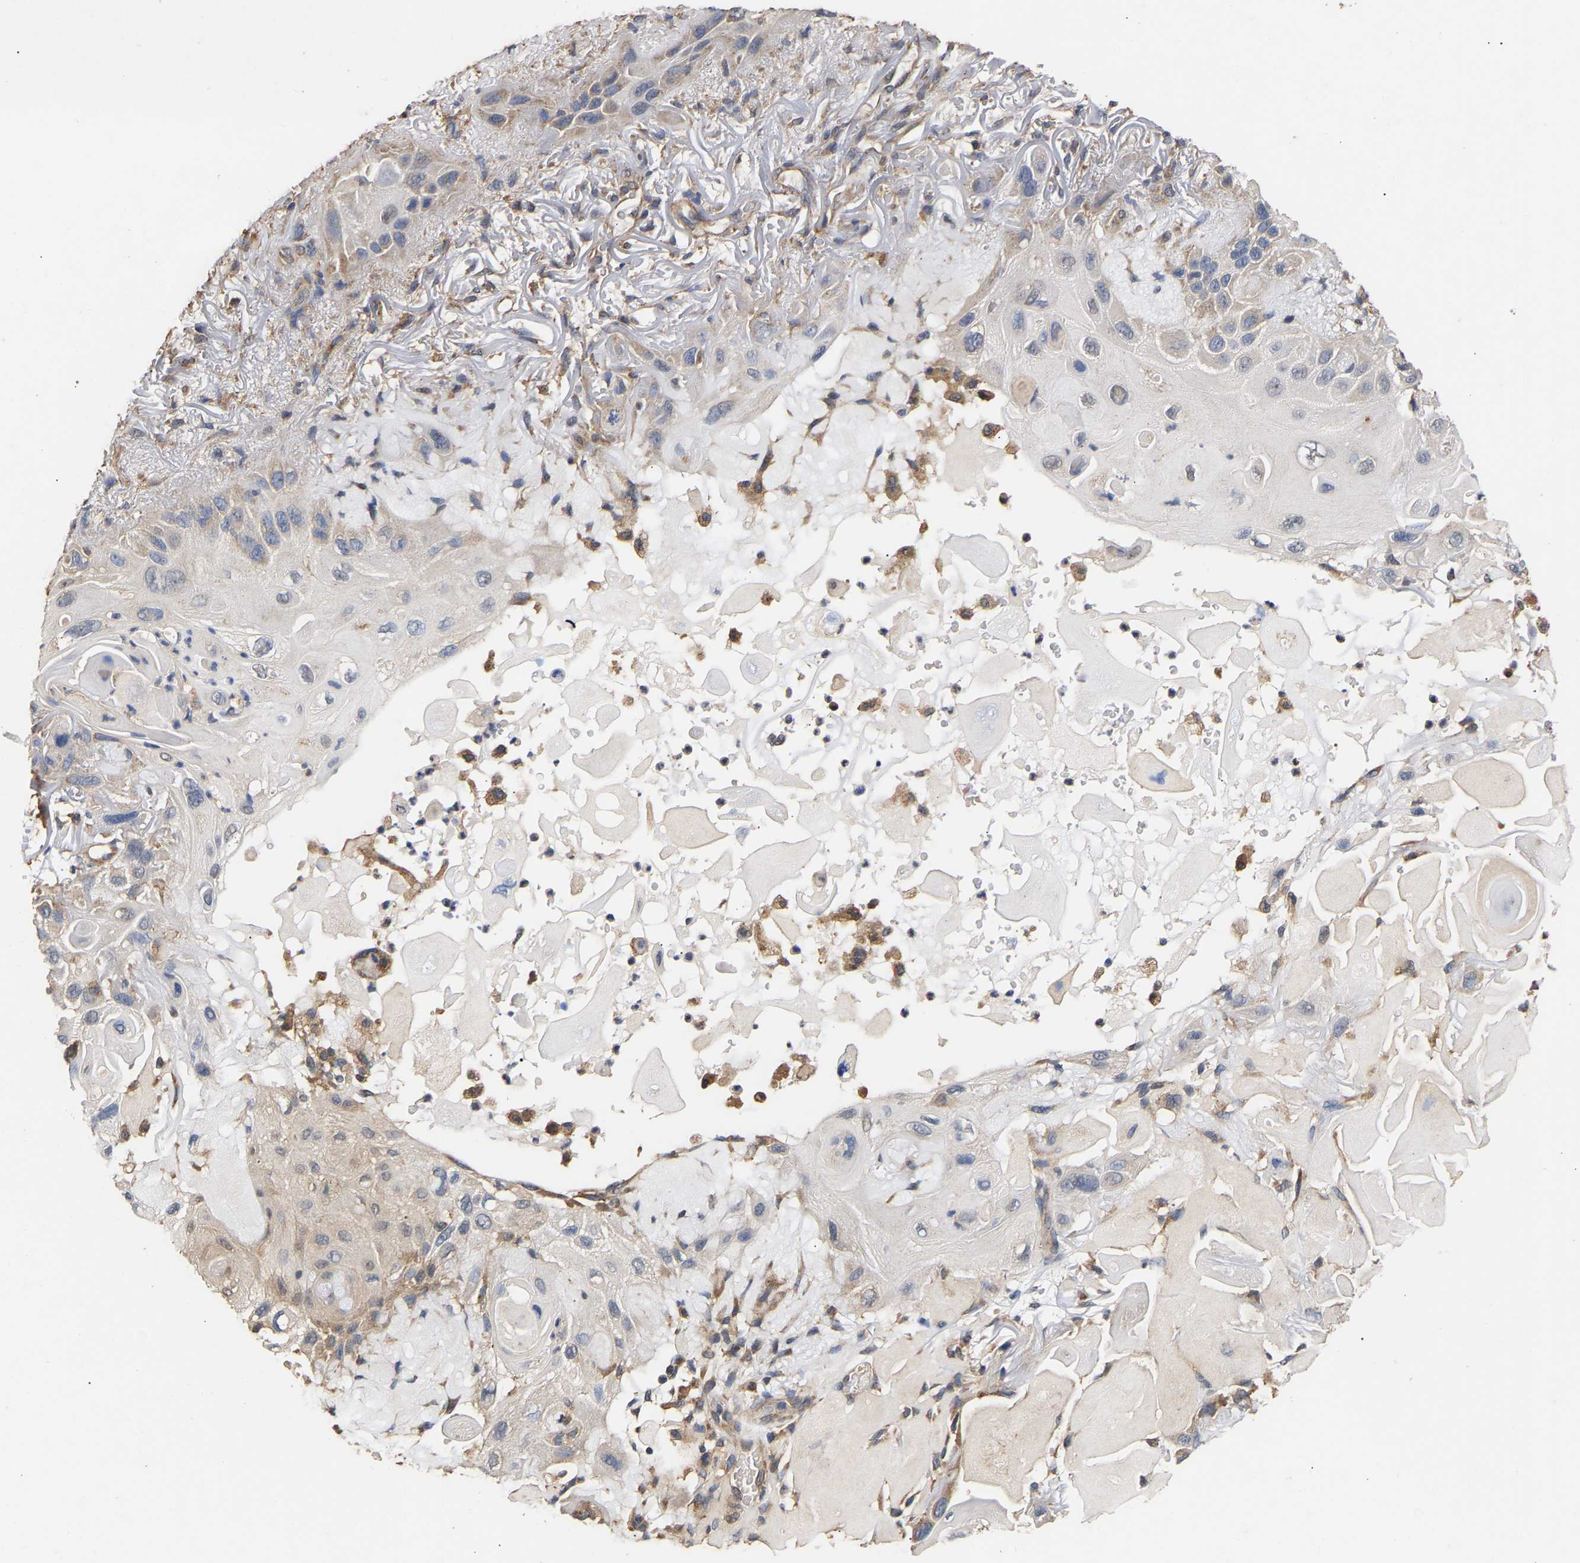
{"staining": {"intensity": "weak", "quantity": "<25%", "location": "cytoplasmic/membranous"}, "tissue": "skin cancer", "cell_type": "Tumor cells", "image_type": "cancer", "snomed": [{"axis": "morphology", "description": "Squamous cell carcinoma, NOS"}, {"axis": "topography", "description": "Skin"}], "caption": "Tumor cells are negative for brown protein staining in skin squamous cell carcinoma. (DAB (3,3'-diaminobenzidine) immunohistochemistry (IHC) with hematoxylin counter stain).", "gene": "ZNF26", "patient": {"sex": "female", "age": 77}}